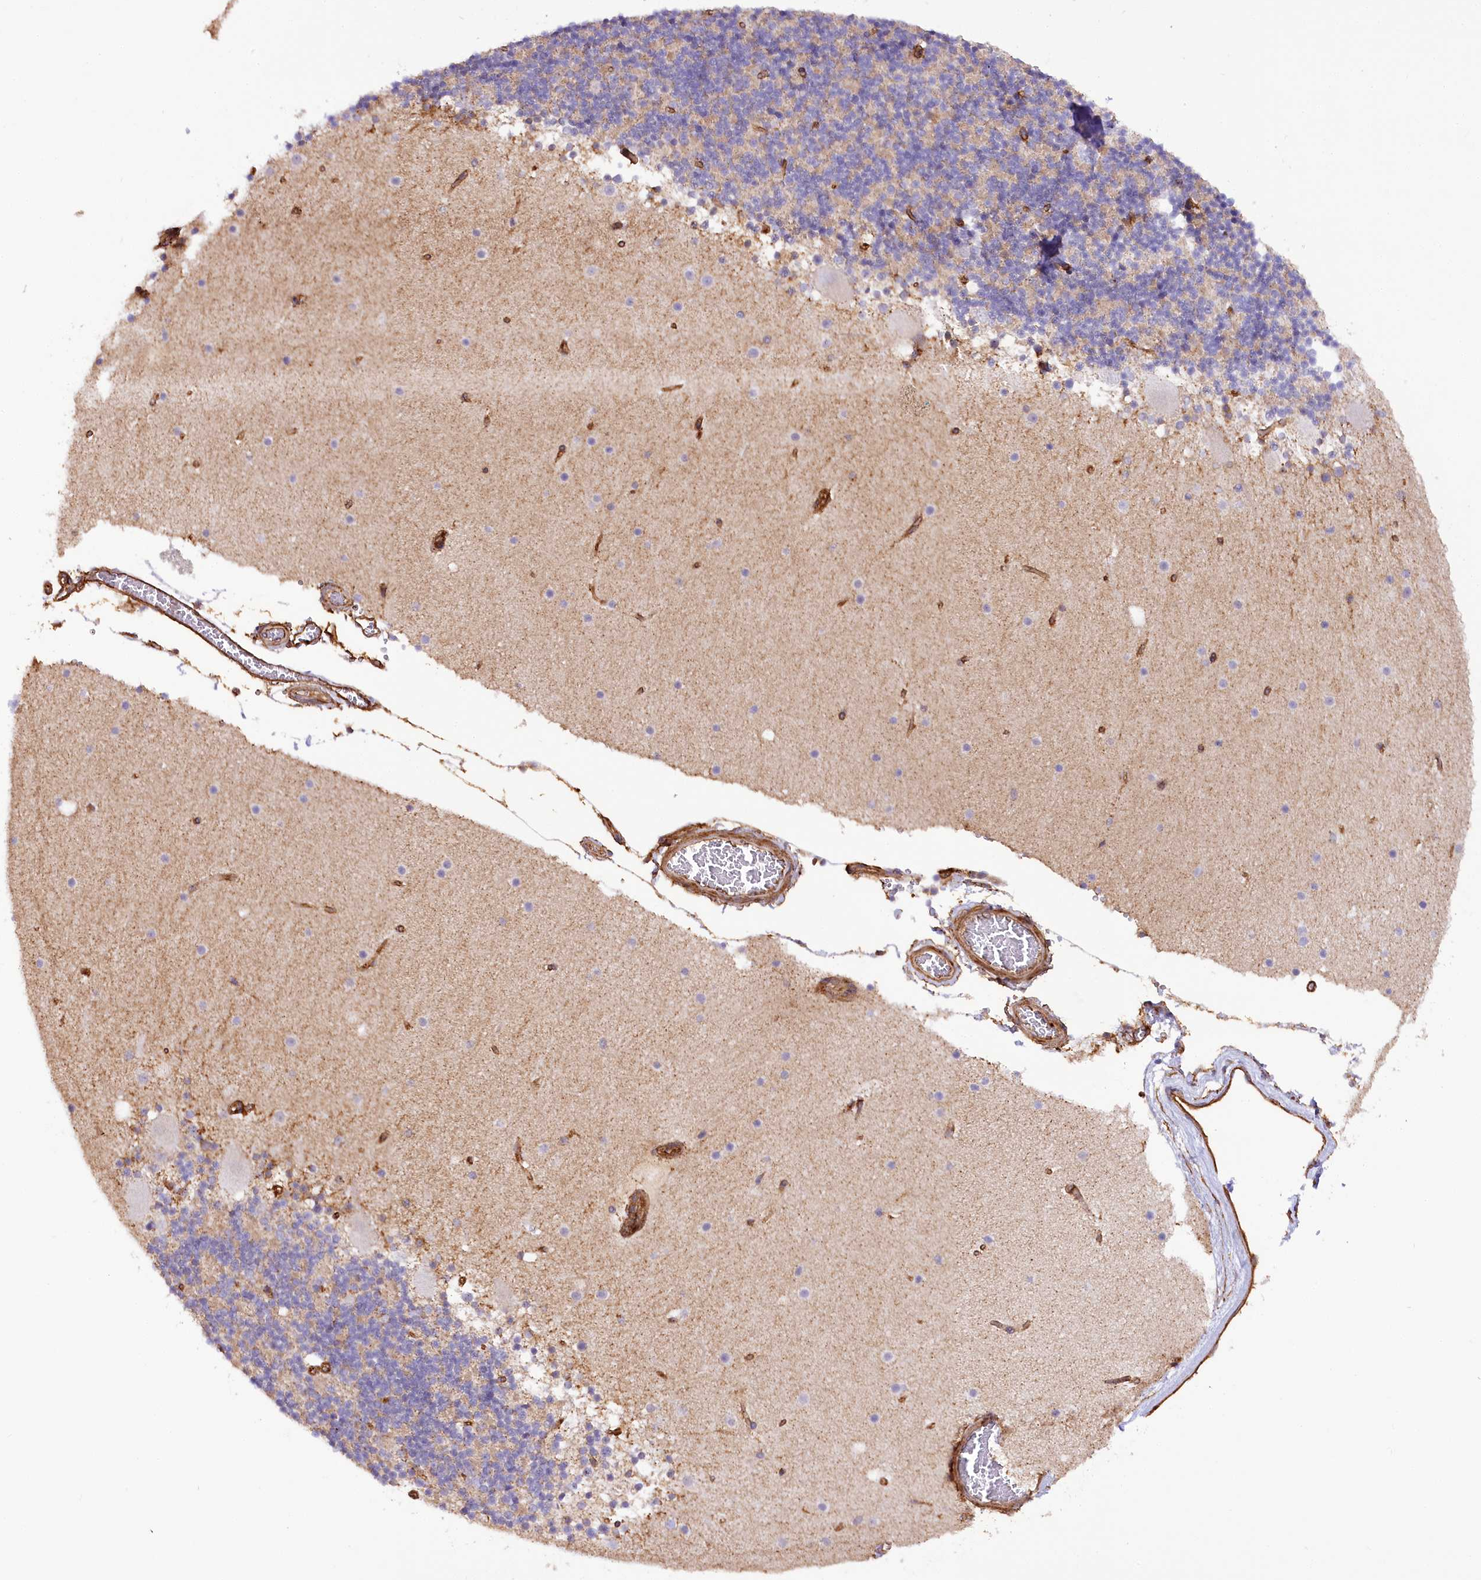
{"staining": {"intensity": "weak", "quantity": "25%-75%", "location": "cytoplasmic/membranous"}, "tissue": "cerebellum", "cell_type": "Cells in granular layer", "image_type": "normal", "snomed": [{"axis": "morphology", "description": "Normal tissue, NOS"}, {"axis": "topography", "description": "Cerebellum"}], "caption": "Immunohistochemistry of unremarkable human cerebellum displays low levels of weak cytoplasmic/membranous positivity in approximately 25%-75% of cells in granular layer.", "gene": "SYNPO2", "patient": {"sex": "male", "age": 57}}